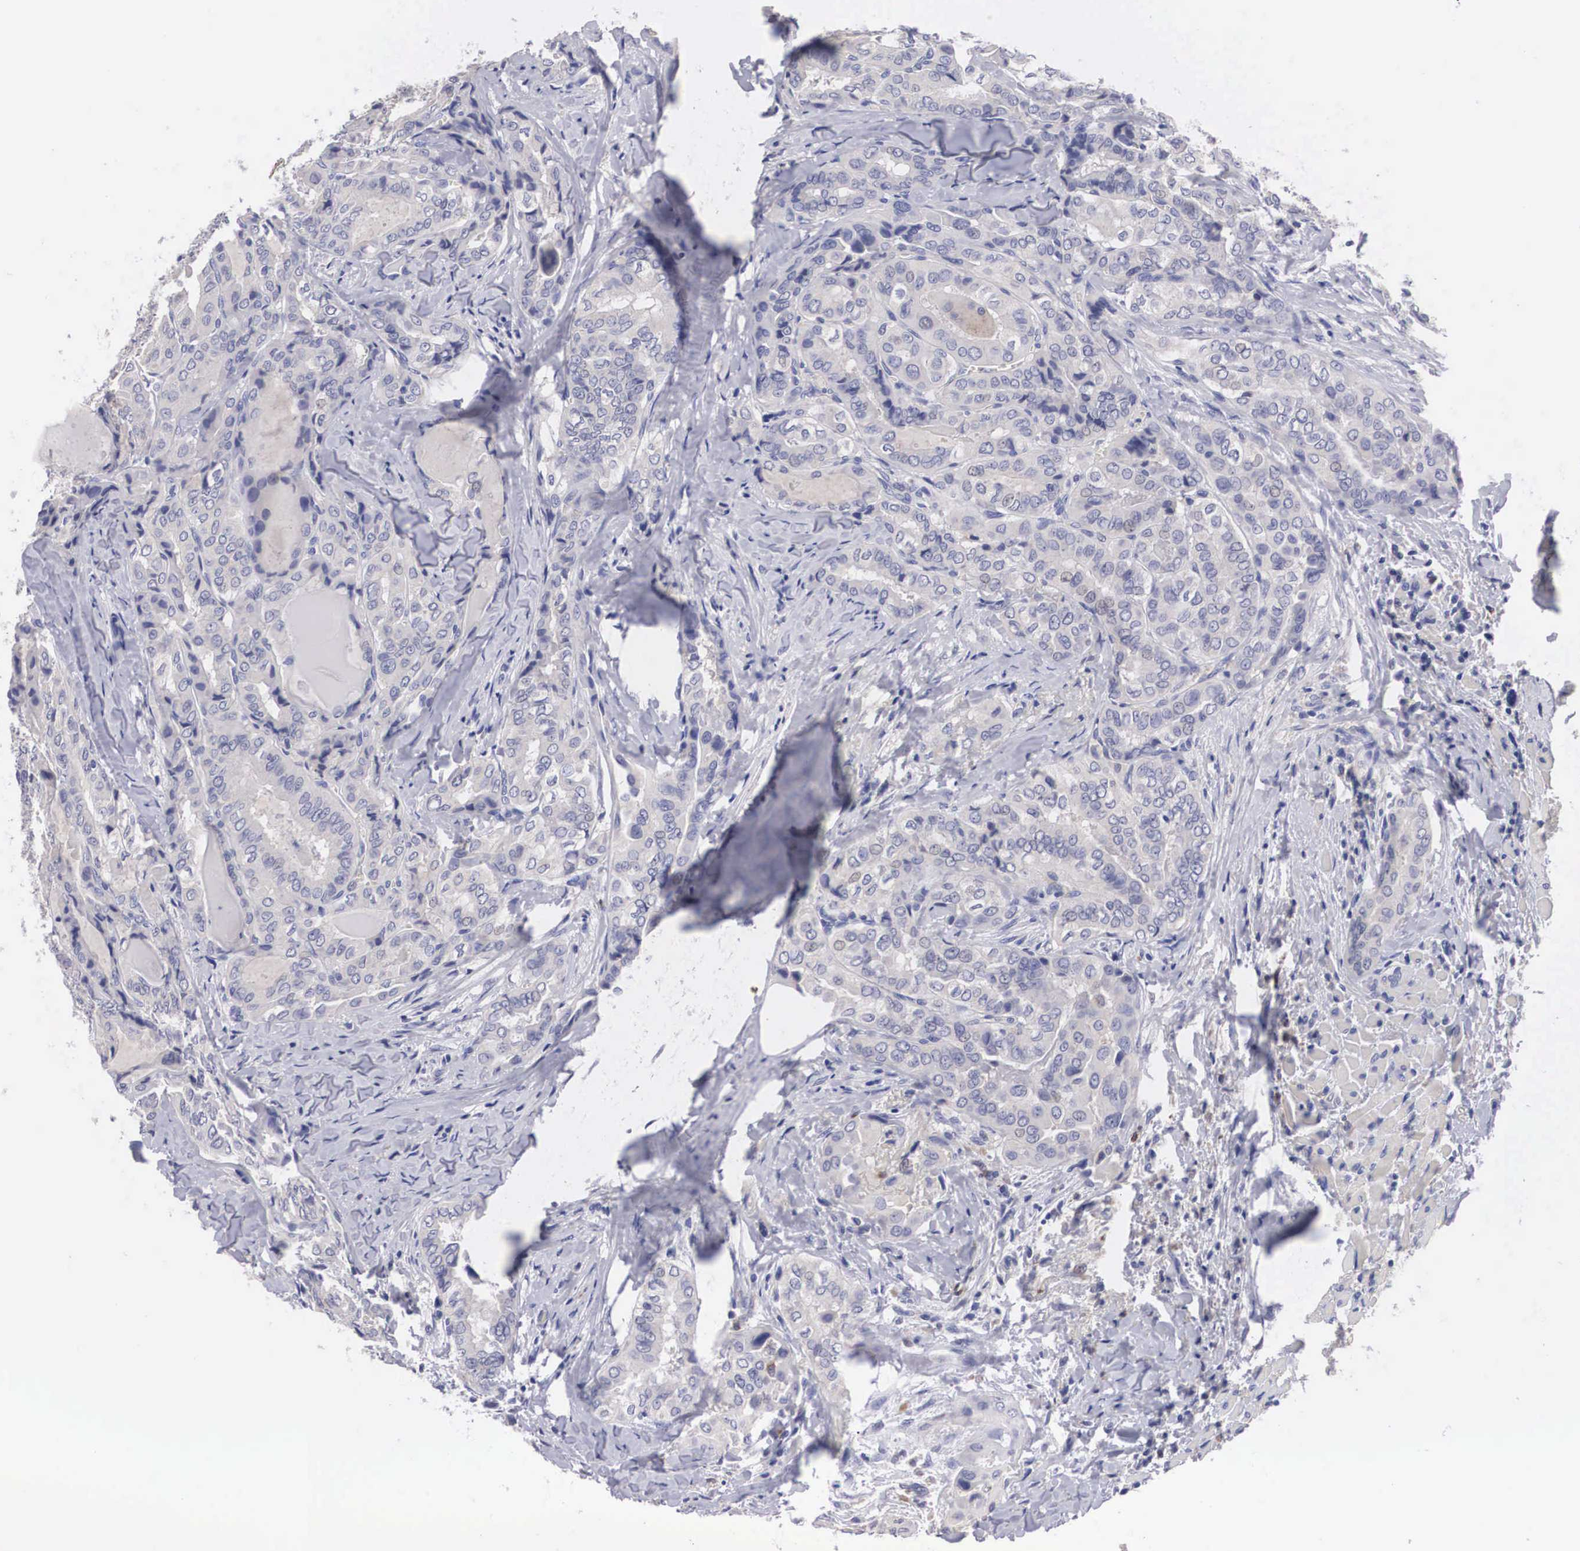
{"staining": {"intensity": "weak", "quantity": "25%-75%", "location": "cytoplasmic/membranous"}, "tissue": "thyroid cancer", "cell_type": "Tumor cells", "image_type": "cancer", "snomed": [{"axis": "morphology", "description": "Papillary adenocarcinoma, NOS"}, {"axis": "topography", "description": "Thyroid gland"}], "caption": "Thyroid cancer stained for a protein (brown) exhibits weak cytoplasmic/membranous positive staining in approximately 25%-75% of tumor cells.", "gene": "ABHD4", "patient": {"sex": "female", "age": 71}}